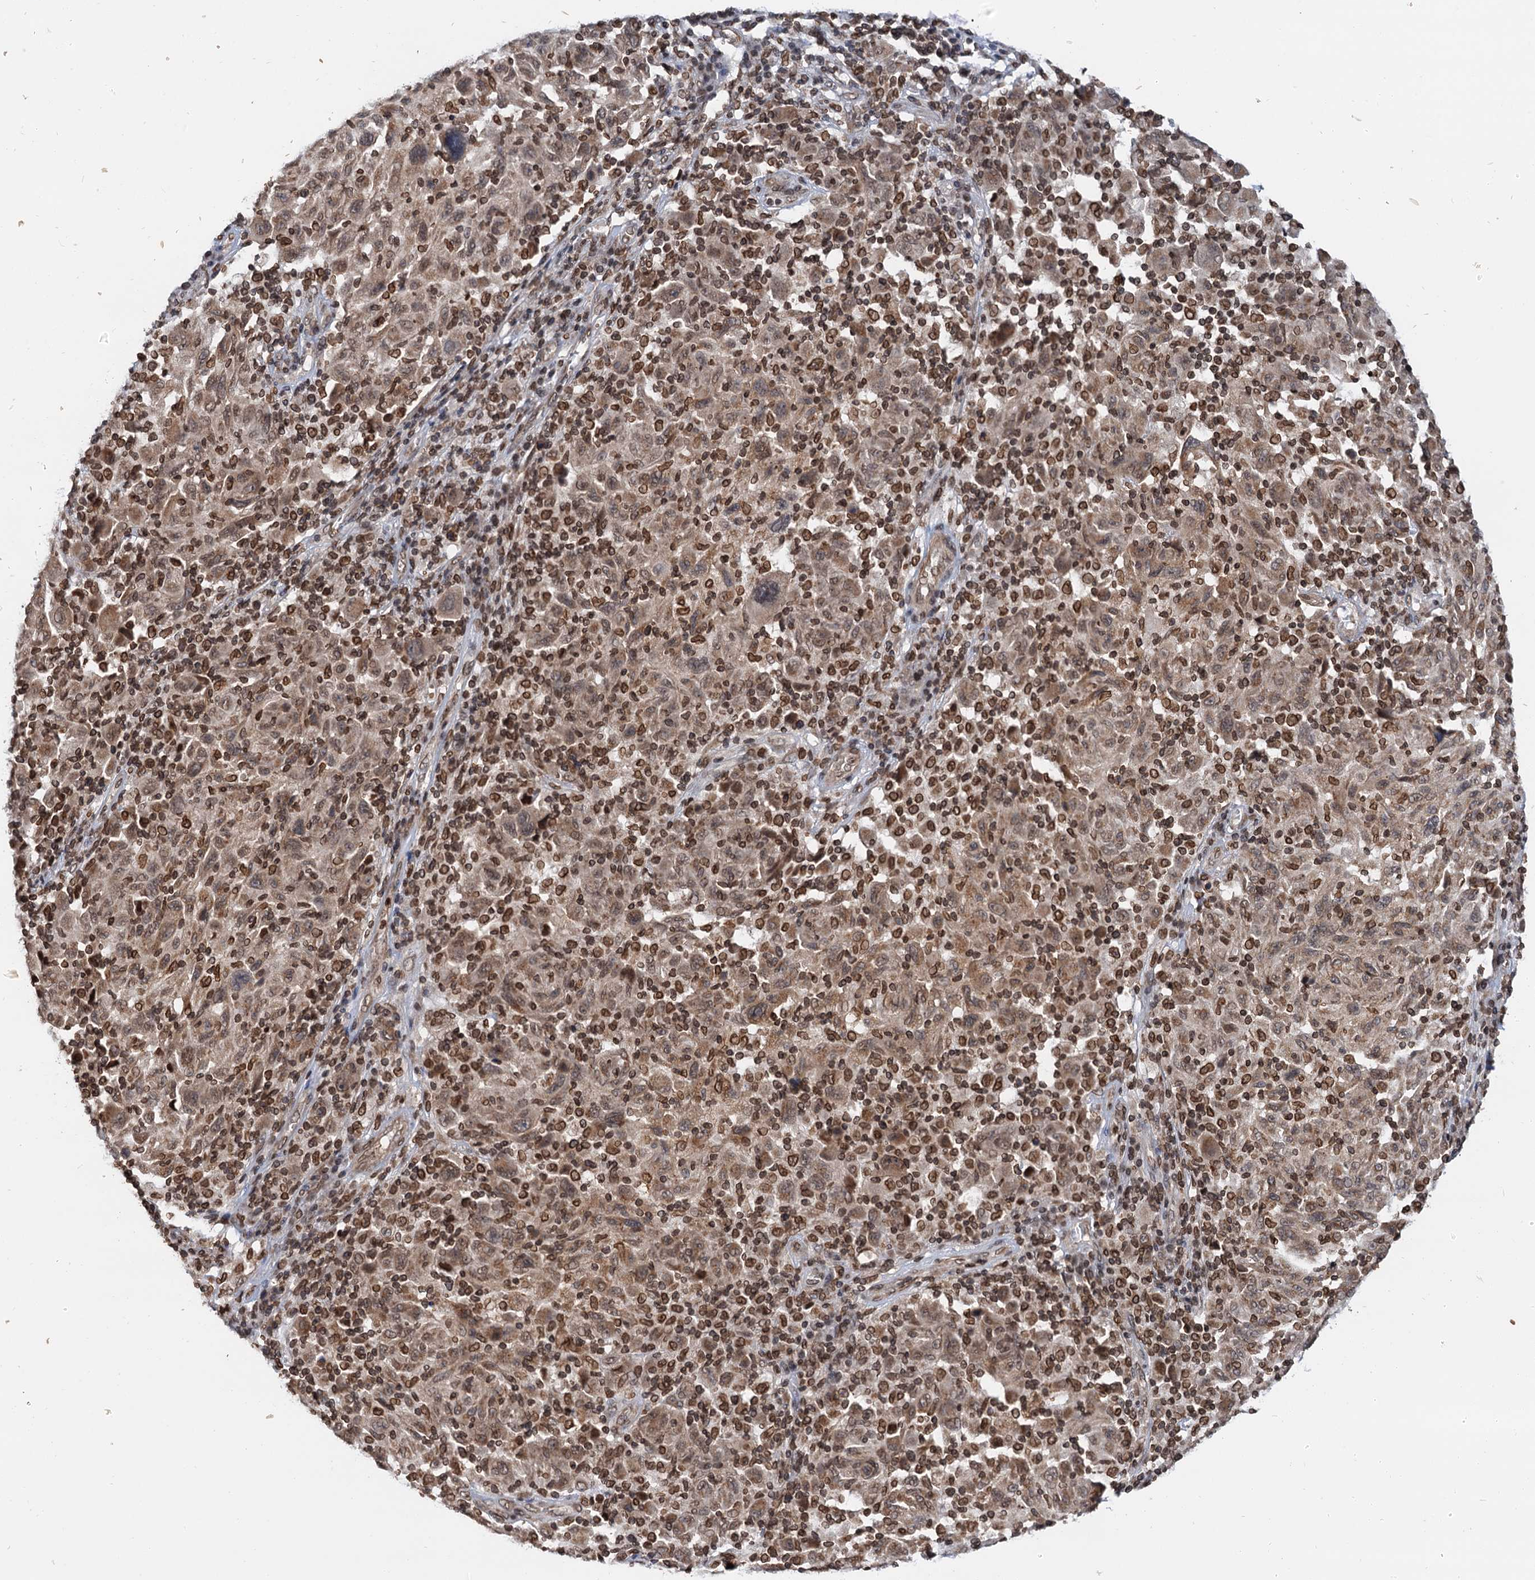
{"staining": {"intensity": "moderate", "quantity": ">75%", "location": "cytoplasmic/membranous,nuclear"}, "tissue": "melanoma", "cell_type": "Tumor cells", "image_type": "cancer", "snomed": [{"axis": "morphology", "description": "Malignant melanoma, NOS"}, {"axis": "topography", "description": "Skin"}], "caption": "The immunohistochemical stain highlights moderate cytoplasmic/membranous and nuclear expression in tumor cells of melanoma tissue.", "gene": "ZC3H13", "patient": {"sex": "male", "age": 53}}